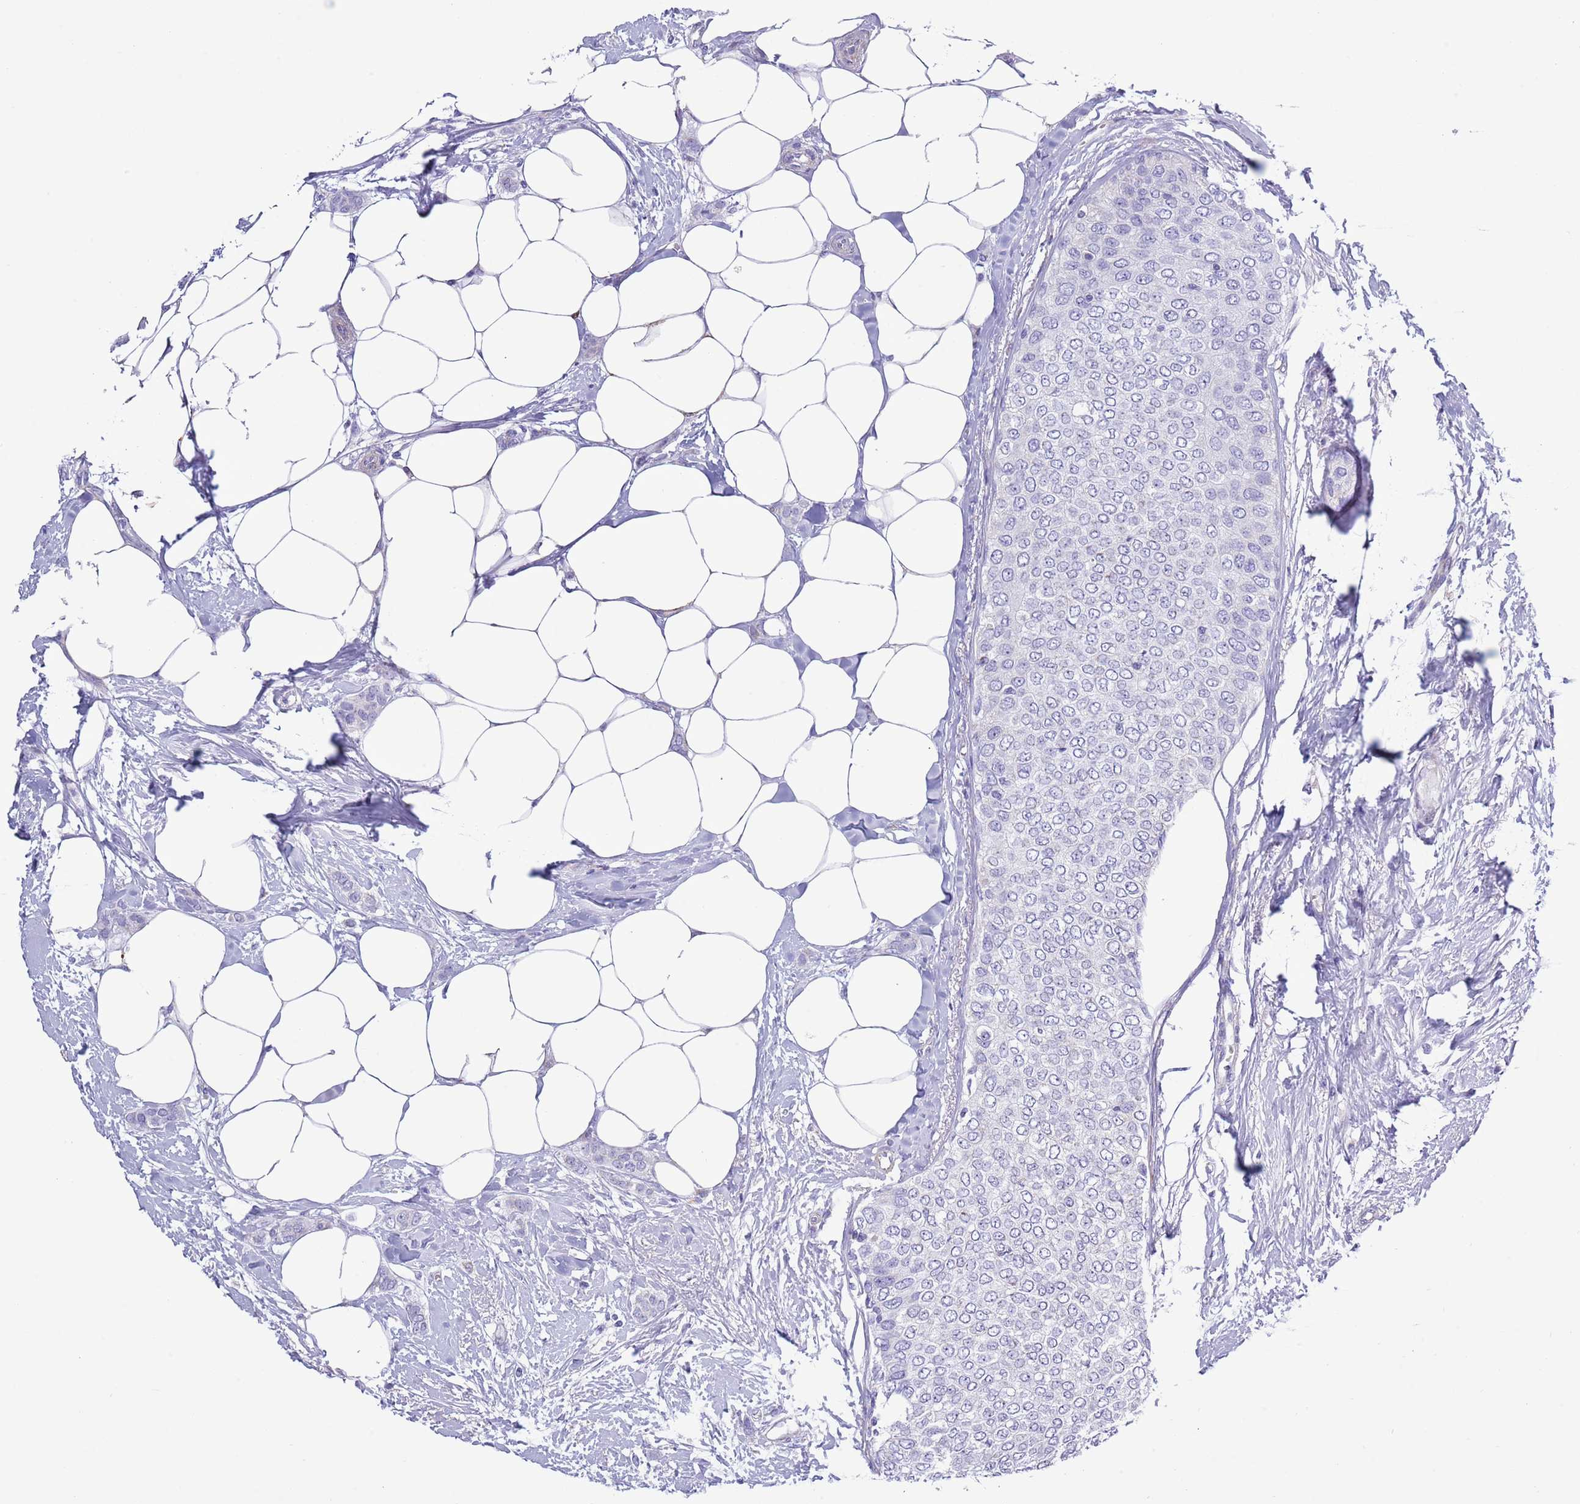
{"staining": {"intensity": "negative", "quantity": "none", "location": "none"}, "tissue": "breast cancer", "cell_type": "Tumor cells", "image_type": "cancer", "snomed": [{"axis": "morphology", "description": "Duct carcinoma"}, {"axis": "topography", "description": "Breast"}], "caption": "Immunohistochemistry image of neoplastic tissue: human infiltrating ductal carcinoma (breast) stained with DAB (3,3'-diaminobenzidine) reveals no significant protein staining in tumor cells.", "gene": "MOCOS", "patient": {"sex": "female", "age": 72}}